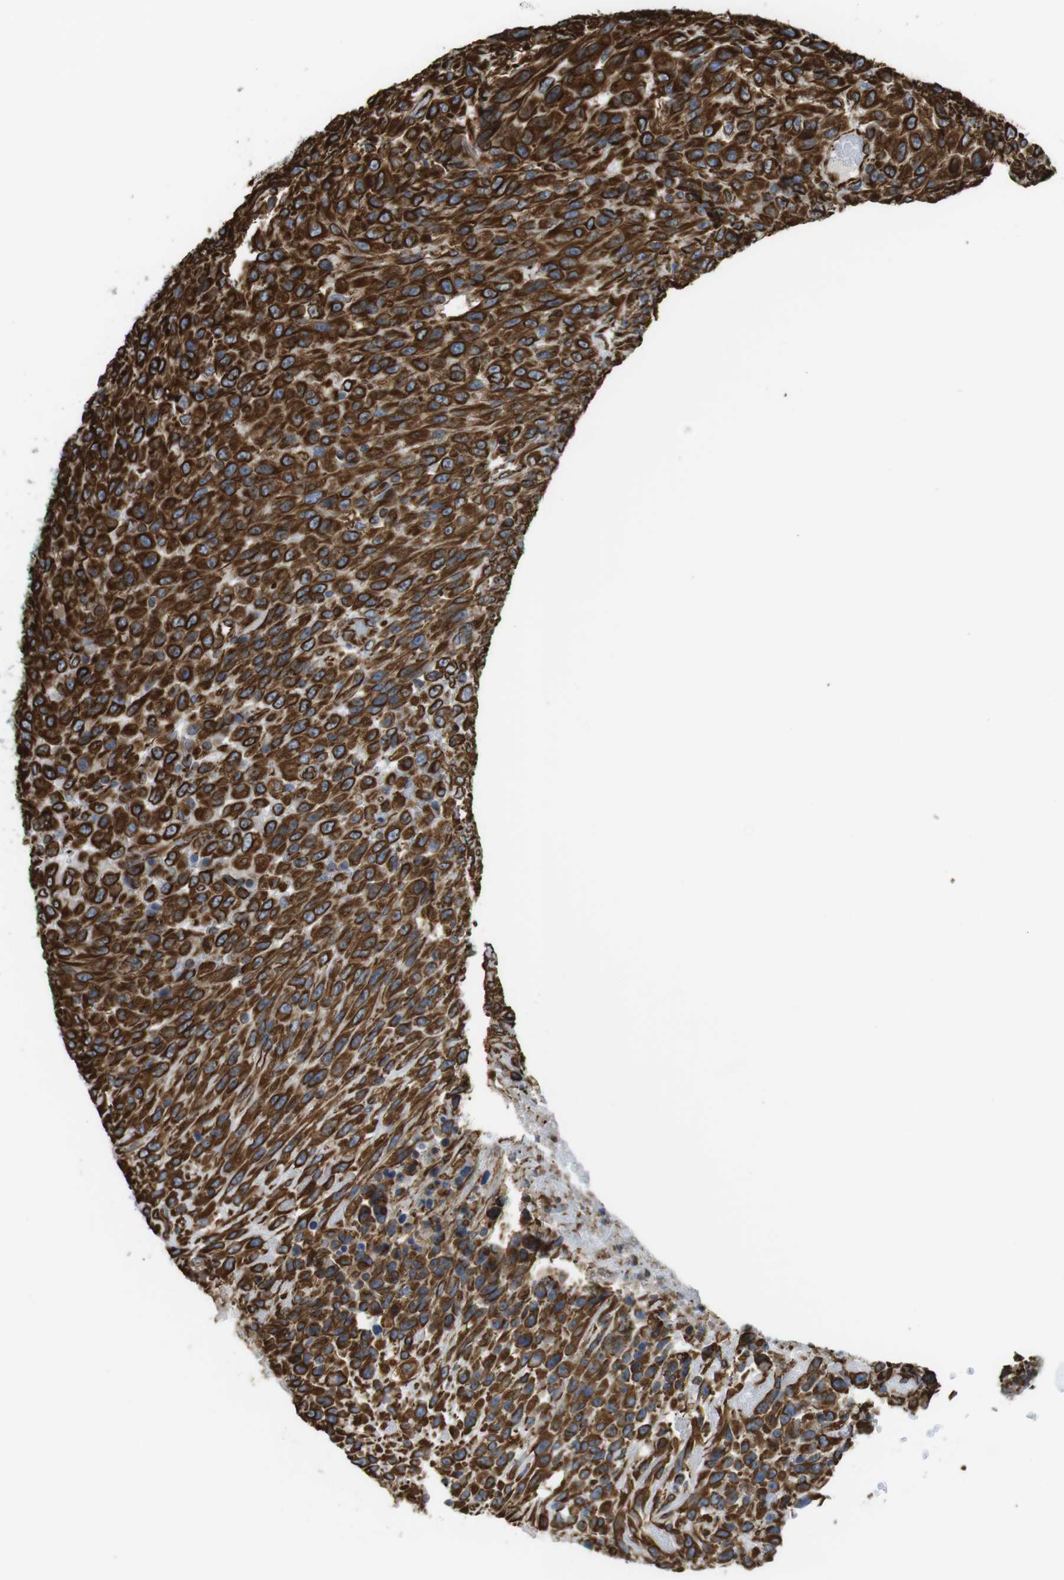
{"staining": {"intensity": "strong", "quantity": ">75%", "location": "cytoplasmic/membranous"}, "tissue": "urothelial cancer", "cell_type": "Tumor cells", "image_type": "cancer", "snomed": [{"axis": "morphology", "description": "Urothelial carcinoma, High grade"}, {"axis": "topography", "description": "Urinary bladder"}], "caption": "Strong cytoplasmic/membranous protein expression is identified in about >75% of tumor cells in urothelial cancer.", "gene": "RALGPS1", "patient": {"sex": "male", "age": 66}}